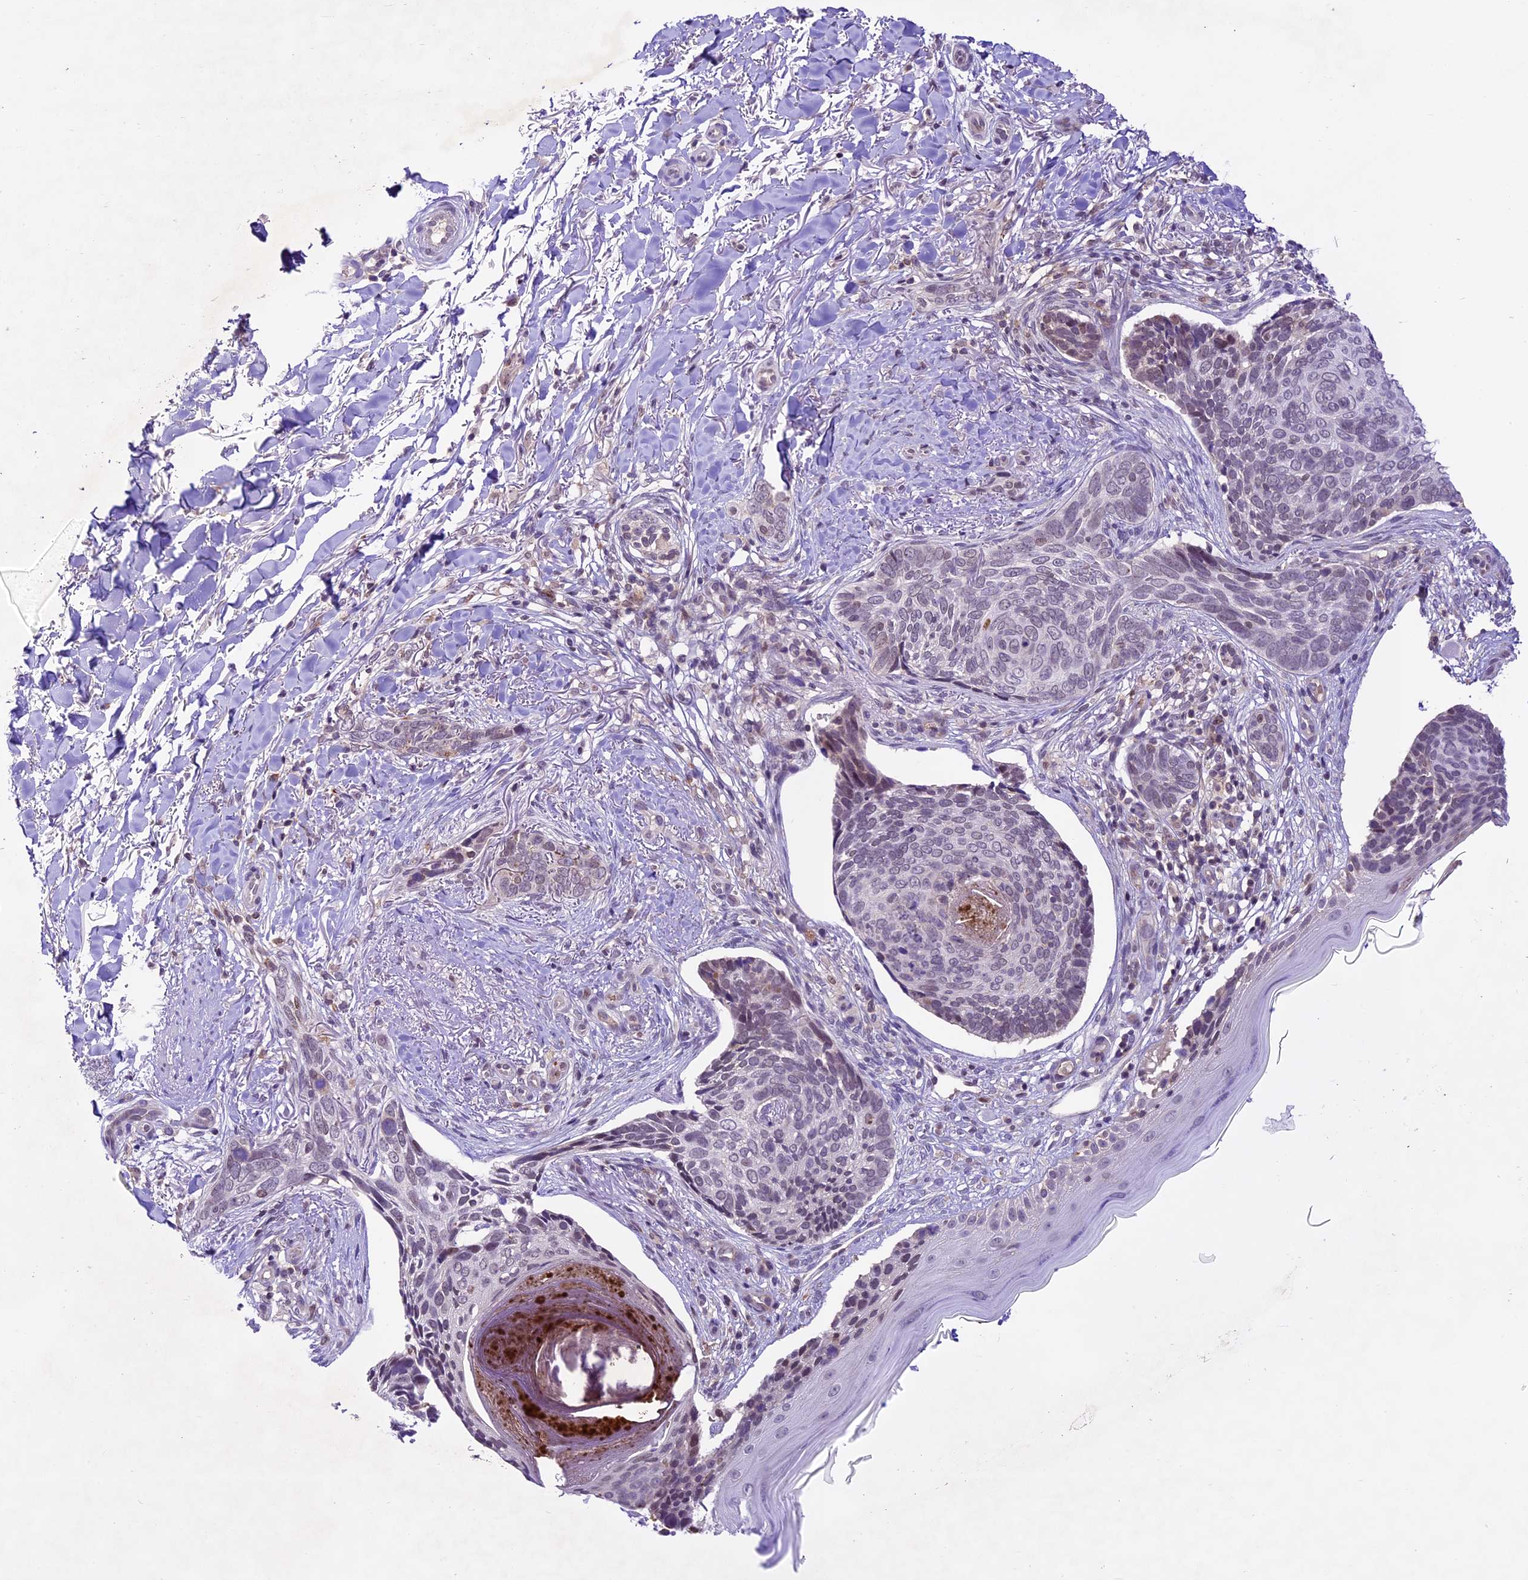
{"staining": {"intensity": "negative", "quantity": "none", "location": "none"}, "tissue": "skin cancer", "cell_type": "Tumor cells", "image_type": "cancer", "snomed": [{"axis": "morphology", "description": "Normal tissue, NOS"}, {"axis": "morphology", "description": "Basal cell carcinoma"}, {"axis": "topography", "description": "Skin"}], "caption": "Immunohistochemistry (IHC) histopathology image of neoplastic tissue: skin basal cell carcinoma stained with DAB displays no significant protein positivity in tumor cells. (DAB IHC with hematoxylin counter stain).", "gene": "SHKBP1", "patient": {"sex": "female", "age": 67}}